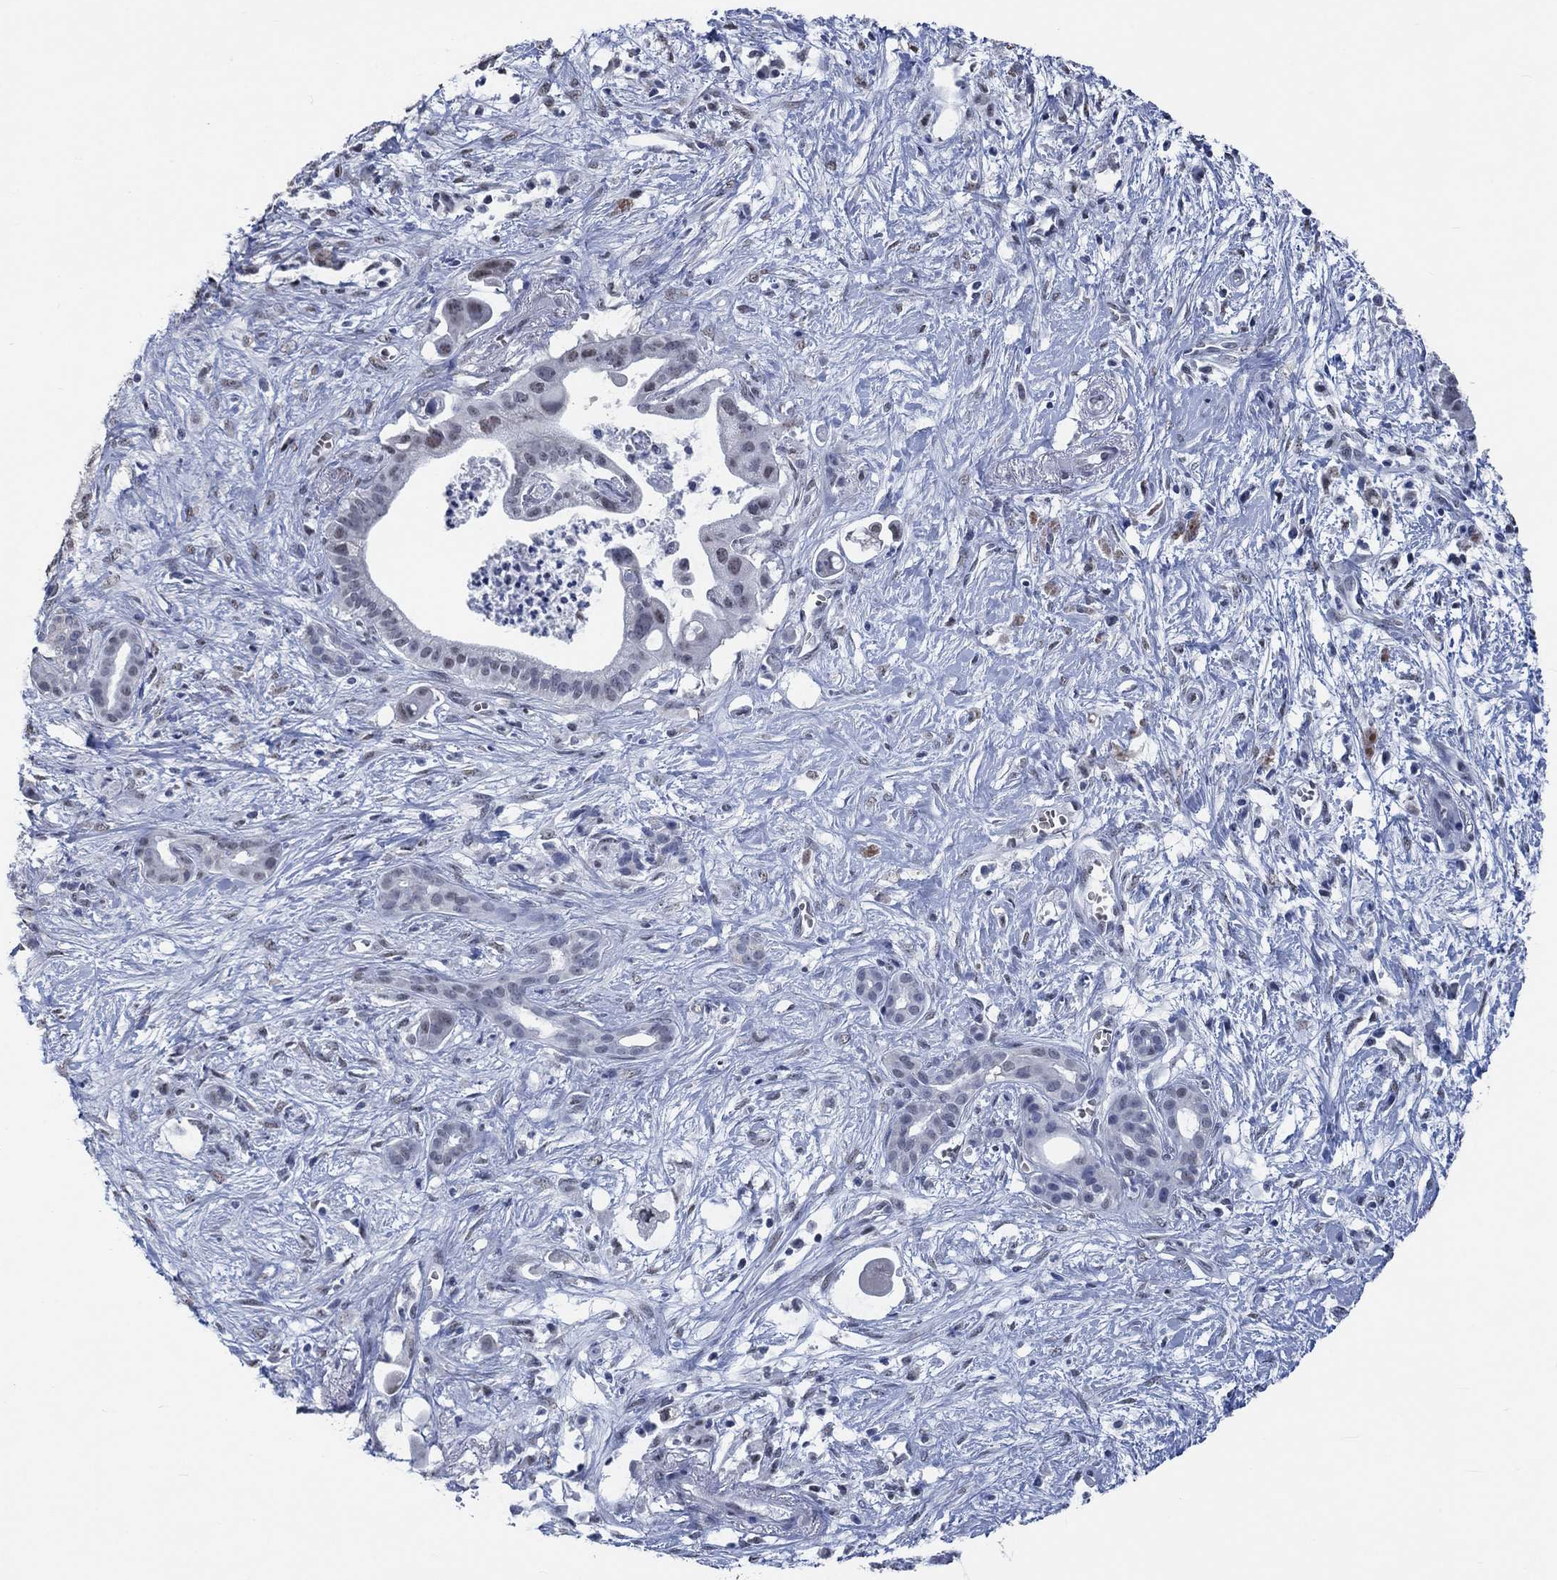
{"staining": {"intensity": "negative", "quantity": "none", "location": "none"}, "tissue": "pancreatic cancer", "cell_type": "Tumor cells", "image_type": "cancer", "snomed": [{"axis": "morphology", "description": "Adenocarcinoma, NOS"}, {"axis": "topography", "description": "Pancreas"}], "caption": "Protein analysis of pancreatic cancer displays no significant expression in tumor cells.", "gene": "OBSCN", "patient": {"sex": "male", "age": 61}}